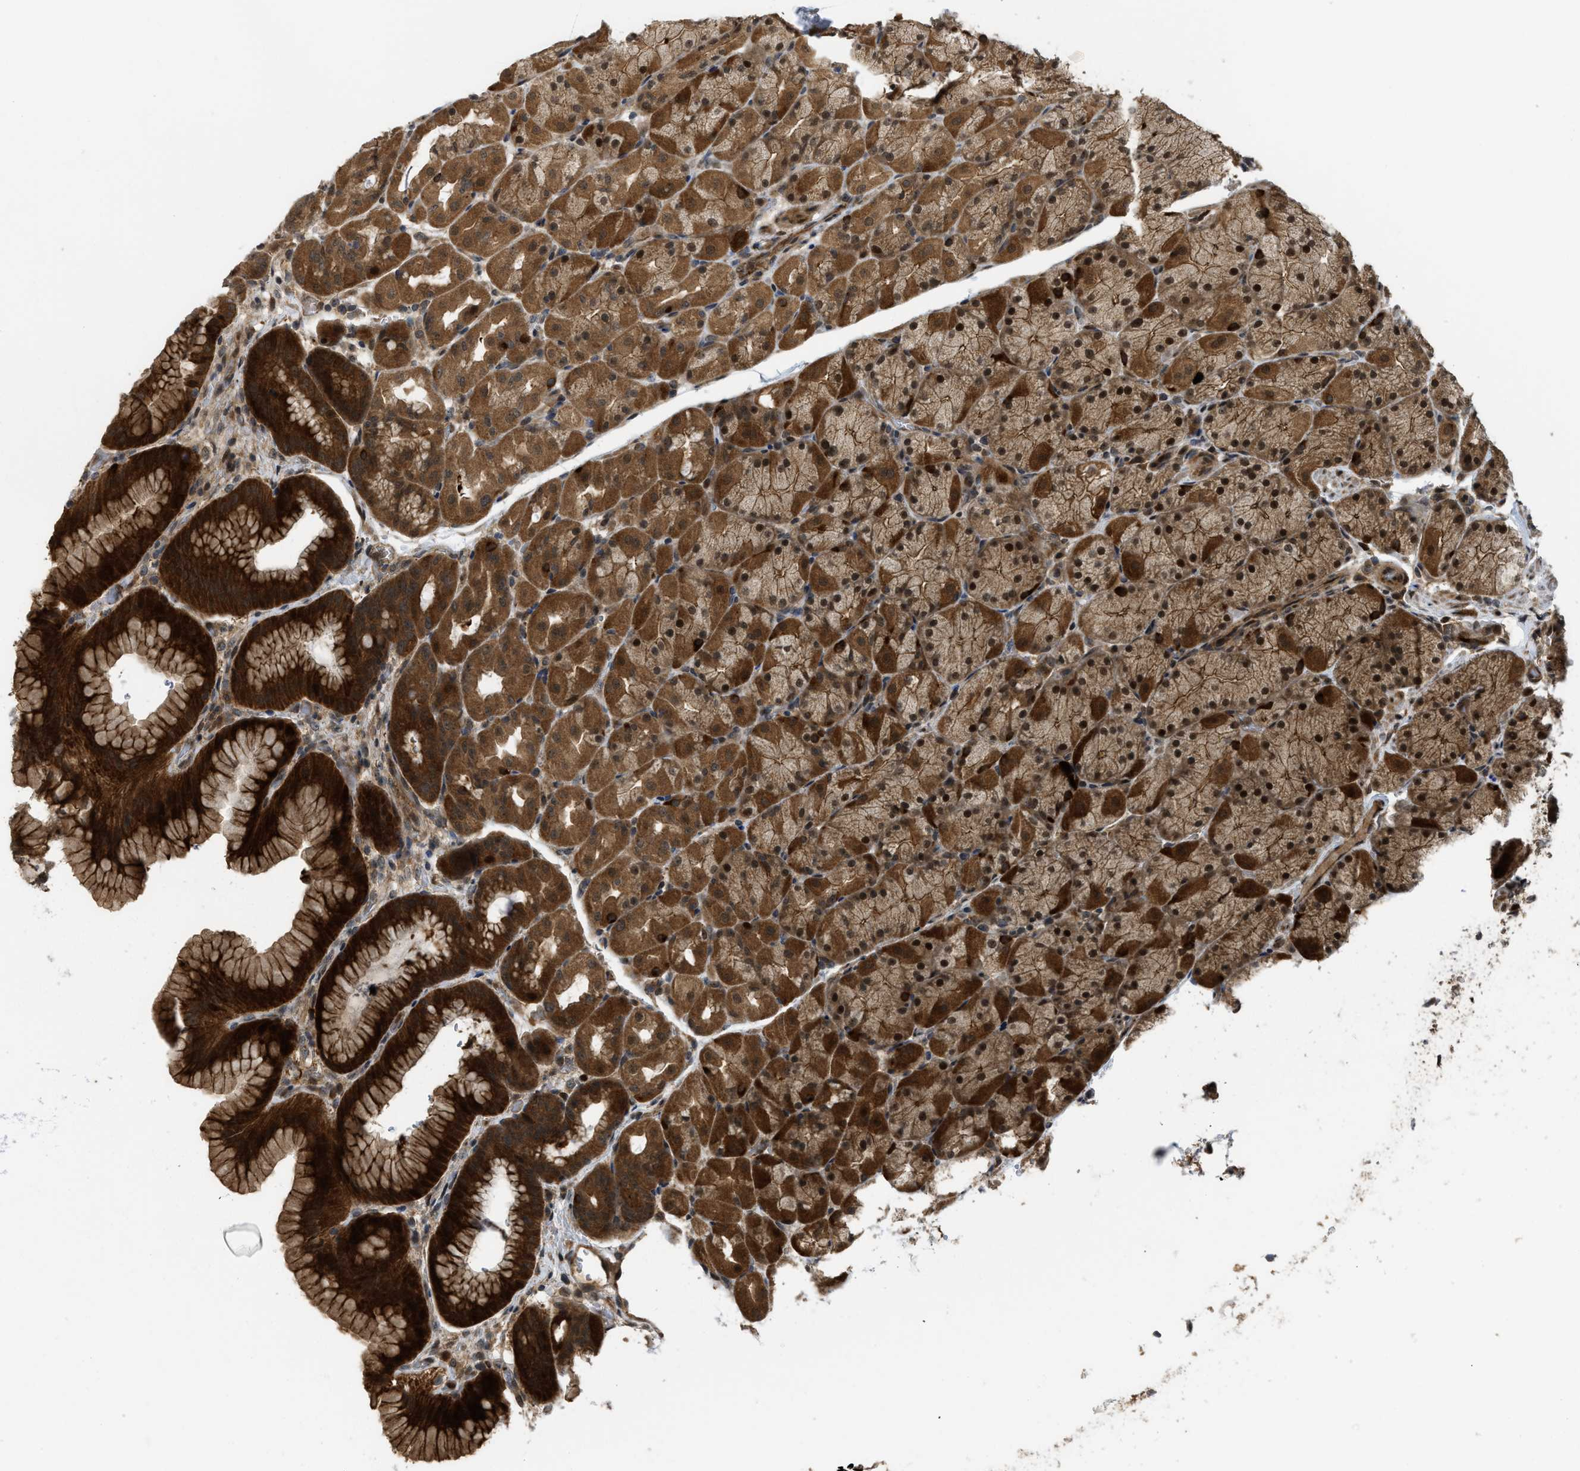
{"staining": {"intensity": "strong", "quantity": ">75%", "location": "cytoplasmic/membranous,nuclear"}, "tissue": "stomach", "cell_type": "Glandular cells", "image_type": "normal", "snomed": [{"axis": "morphology", "description": "Normal tissue, NOS"}, {"axis": "morphology", "description": "Carcinoid, malignant, NOS"}, {"axis": "topography", "description": "Stomach, upper"}], "caption": "A histopathology image of human stomach stained for a protein reveals strong cytoplasmic/membranous,nuclear brown staining in glandular cells.", "gene": "DNAJC28", "patient": {"sex": "male", "age": 39}}